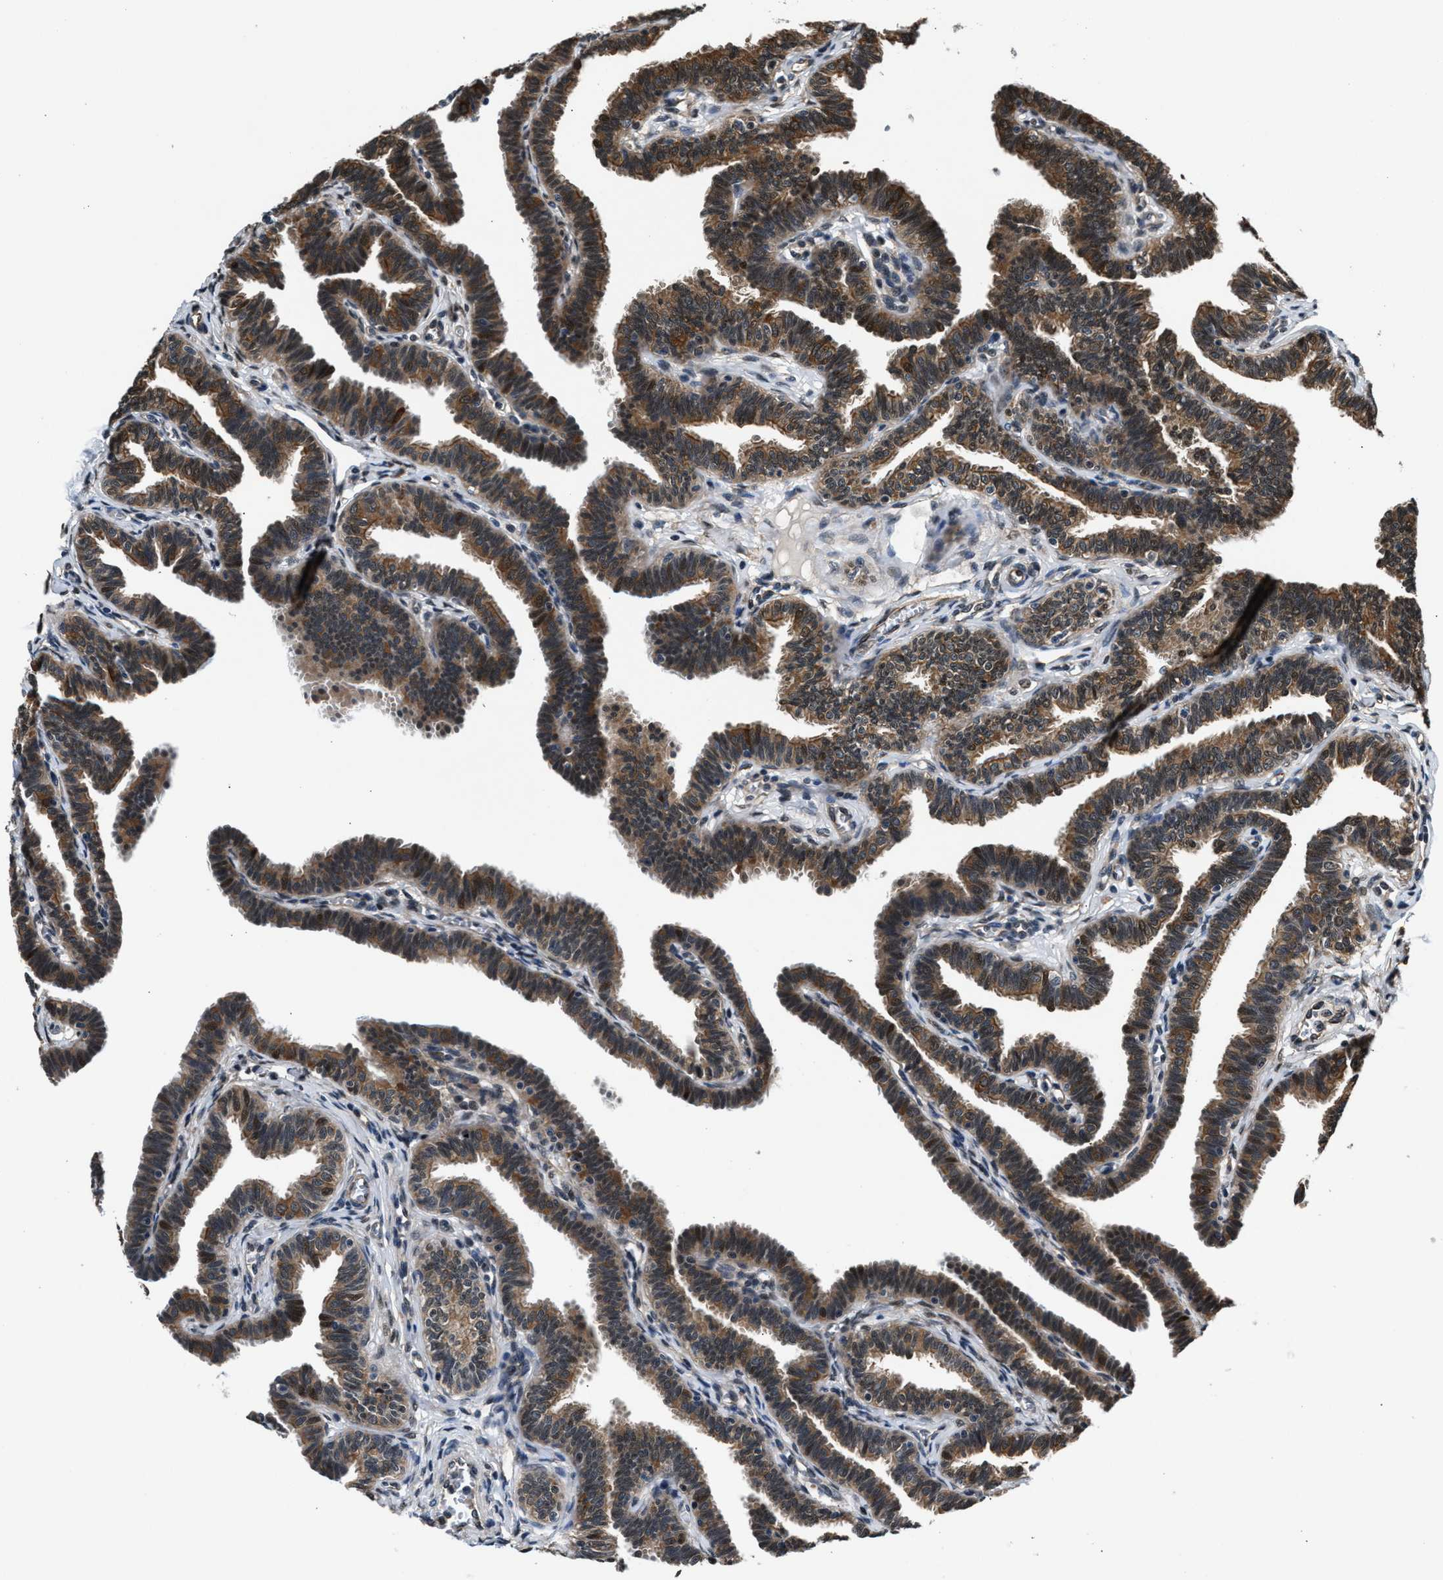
{"staining": {"intensity": "moderate", "quantity": ">75%", "location": "cytoplasmic/membranous"}, "tissue": "fallopian tube", "cell_type": "Glandular cells", "image_type": "normal", "snomed": [{"axis": "morphology", "description": "Normal tissue, NOS"}, {"axis": "topography", "description": "Fallopian tube"}, {"axis": "topography", "description": "Ovary"}], "caption": "Immunohistochemical staining of unremarkable human fallopian tube shows medium levels of moderate cytoplasmic/membranous staining in about >75% of glandular cells.", "gene": "RBM33", "patient": {"sex": "female", "age": 23}}